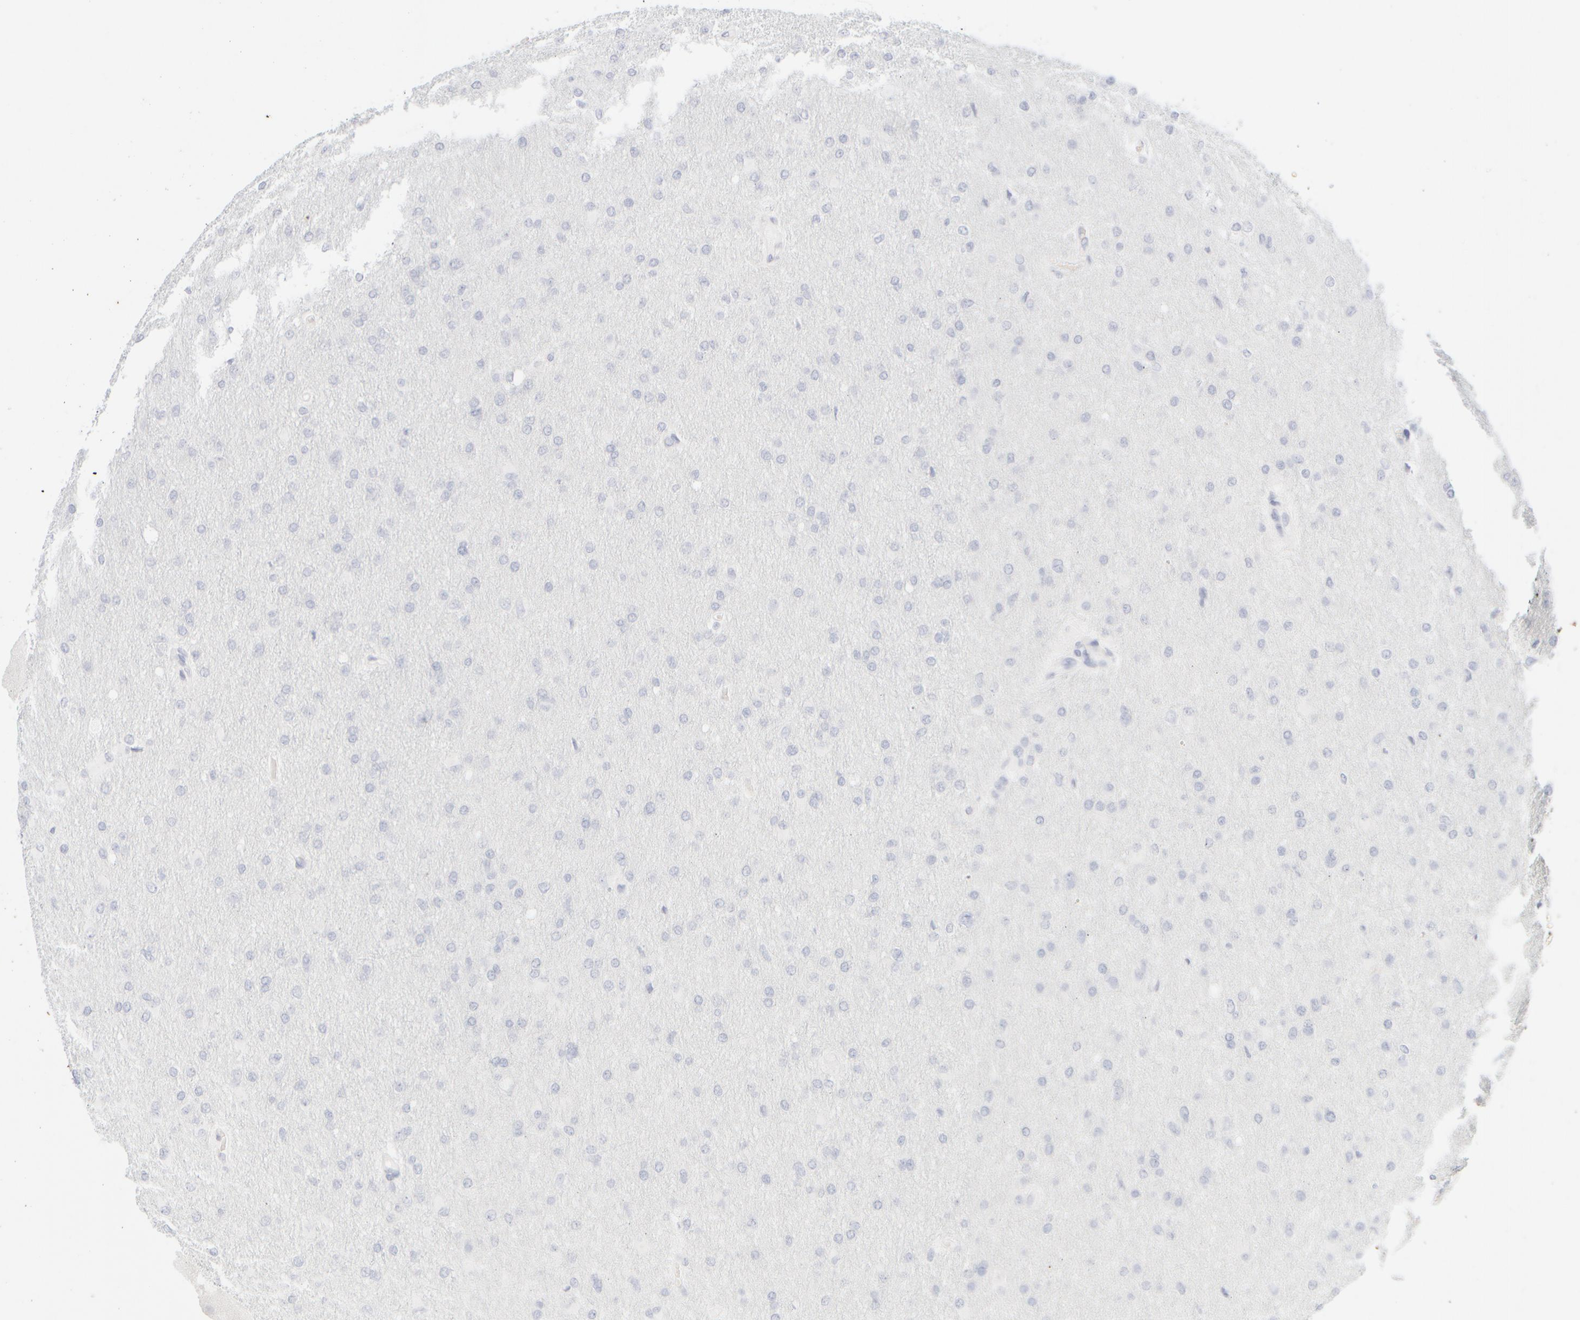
{"staining": {"intensity": "negative", "quantity": "none", "location": "none"}, "tissue": "glioma", "cell_type": "Tumor cells", "image_type": "cancer", "snomed": [{"axis": "morphology", "description": "Glioma, malignant, High grade"}, {"axis": "topography", "description": "Cerebral cortex"}], "caption": "A micrograph of glioma stained for a protein displays no brown staining in tumor cells.", "gene": "KRT15", "patient": {"sex": "female", "age": 36}}